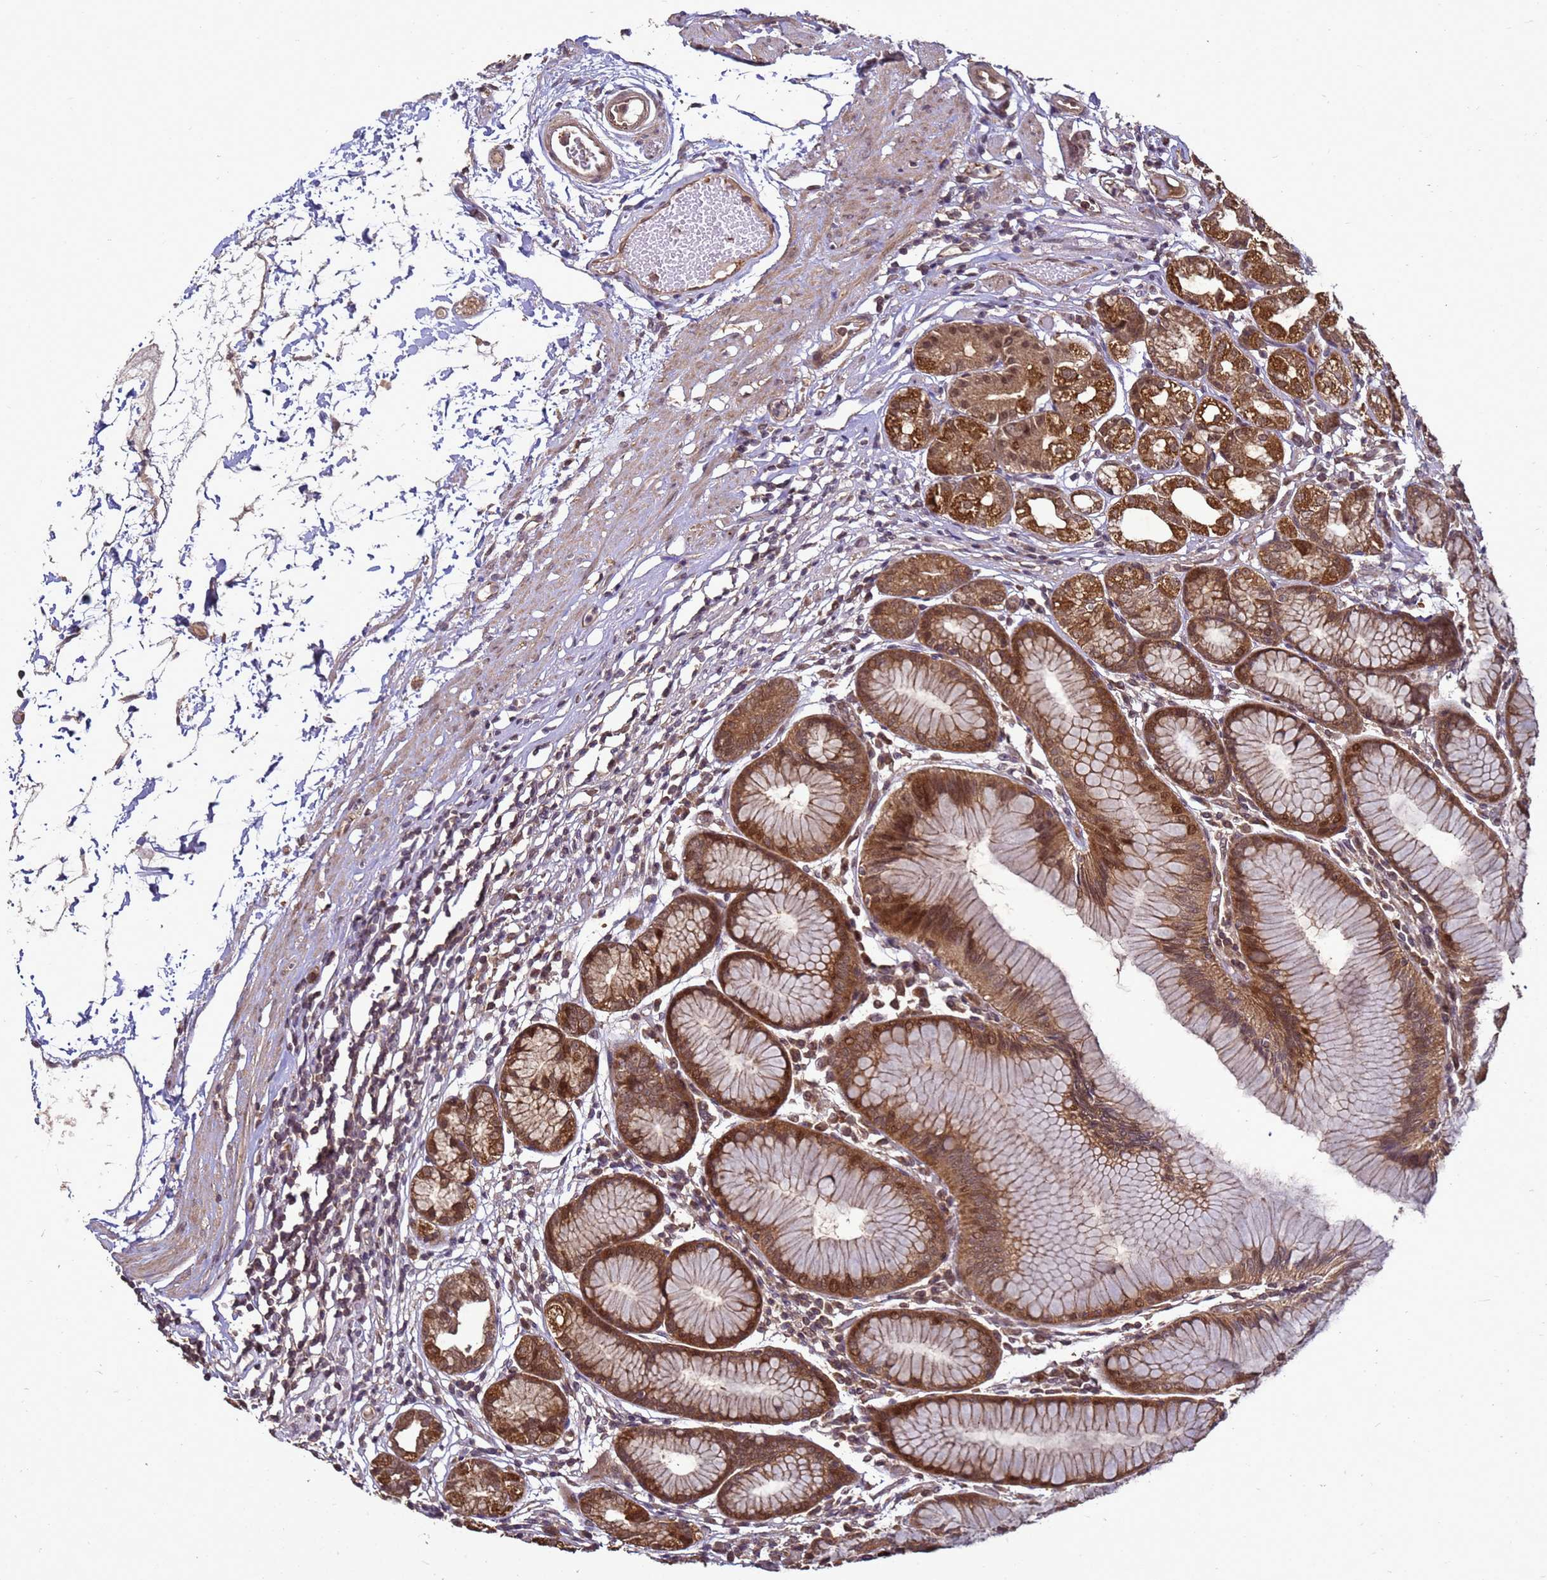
{"staining": {"intensity": "strong", "quantity": ">75%", "location": "cytoplasmic/membranous,nuclear"}, "tissue": "stomach", "cell_type": "Glandular cells", "image_type": "normal", "snomed": [{"axis": "morphology", "description": "Normal tissue, NOS"}, {"axis": "topography", "description": "Stomach"}], "caption": "Immunohistochemical staining of normal stomach demonstrates >75% levels of strong cytoplasmic/membranous,nuclear protein positivity in approximately >75% of glandular cells.", "gene": "CRBN", "patient": {"sex": "female", "age": 57}}